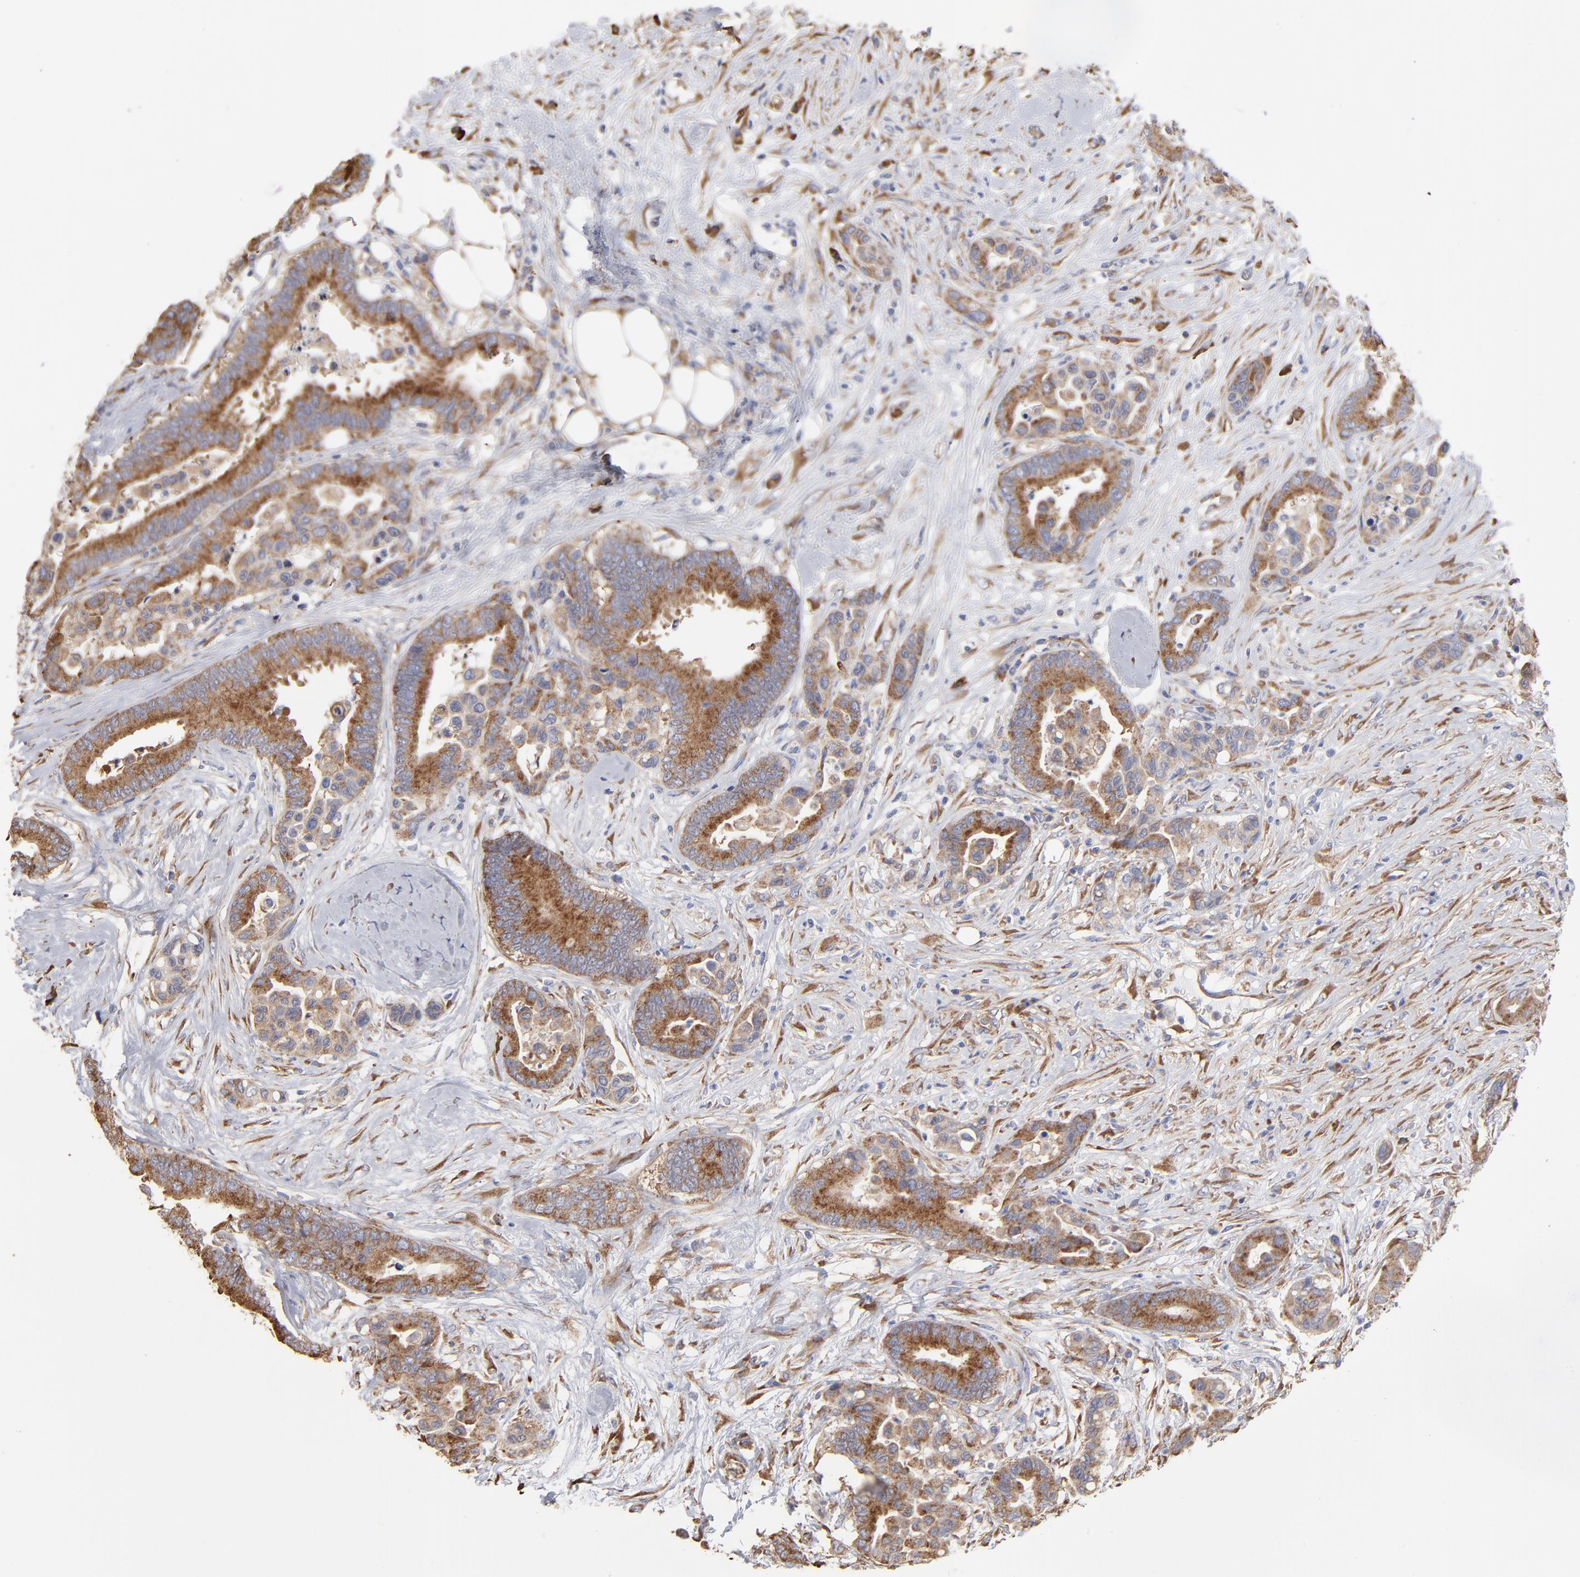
{"staining": {"intensity": "moderate", "quantity": ">75%", "location": "cytoplasmic/membranous"}, "tissue": "colorectal cancer", "cell_type": "Tumor cells", "image_type": "cancer", "snomed": [{"axis": "morphology", "description": "Adenocarcinoma, NOS"}, {"axis": "topography", "description": "Colon"}], "caption": "Protein expression analysis of colorectal cancer shows moderate cytoplasmic/membranous positivity in about >75% of tumor cells.", "gene": "RPL3", "patient": {"sex": "male", "age": 82}}